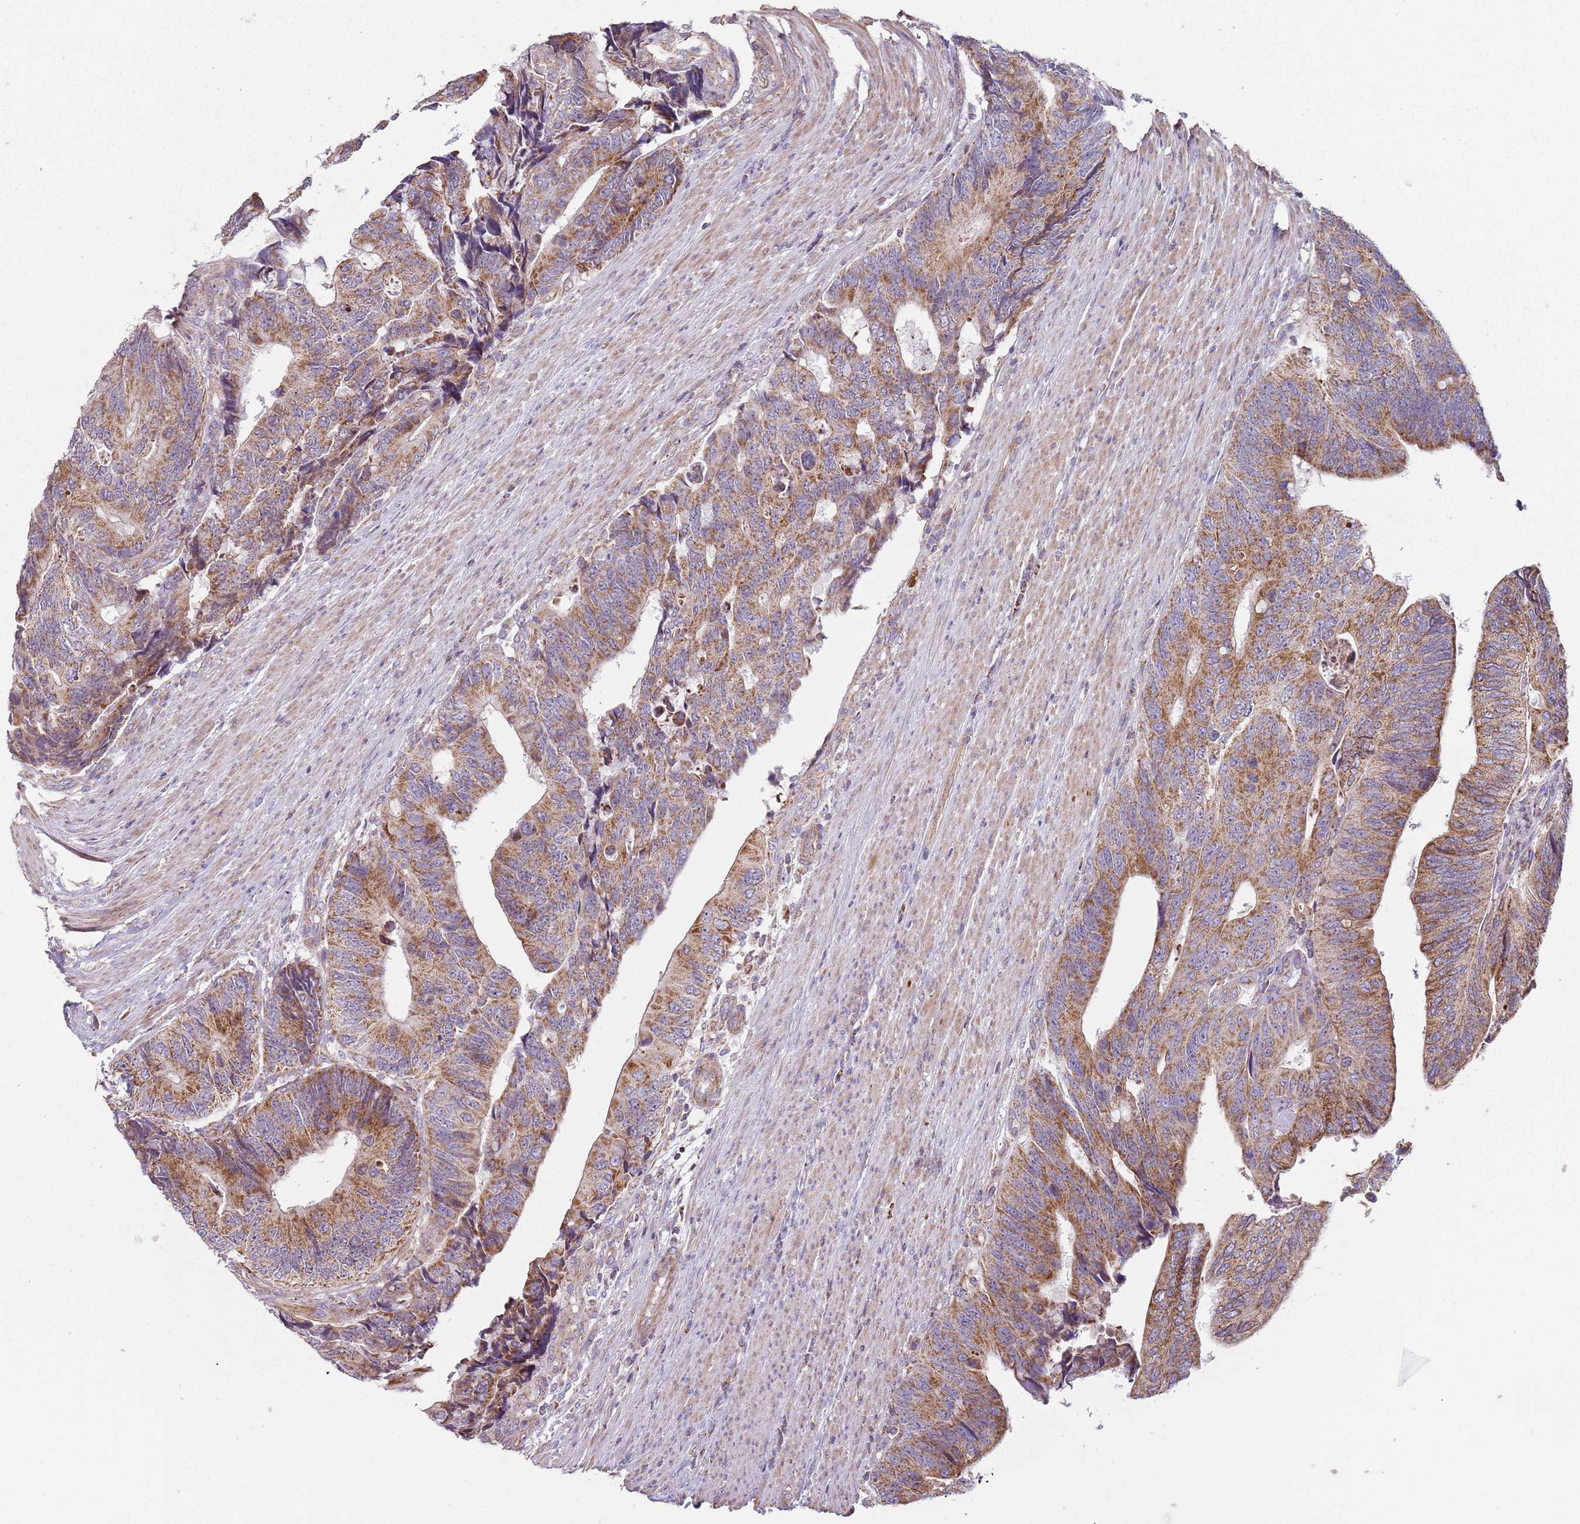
{"staining": {"intensity": "moderate", "quantity": ">75%", "location": "cytoplasmic/membranous"}, "tissue": "colorectal cancer", "cell_type": "Tumor cells", "image_type": "cancer", "snomed": [{"axis": "morphology", "description": "Adenocarcinoma, NOS"}, {"axis": "topography", "description": "Colon"}], "caption": "Colorectal cancer stained with DAB immunohistochemistry demonstrates medium levels of moderate cytoplasmic/membranous expression in about >75% of tumor cells.", "gene": "GAS8", "patient": {"sex": "male", "age": 87}}